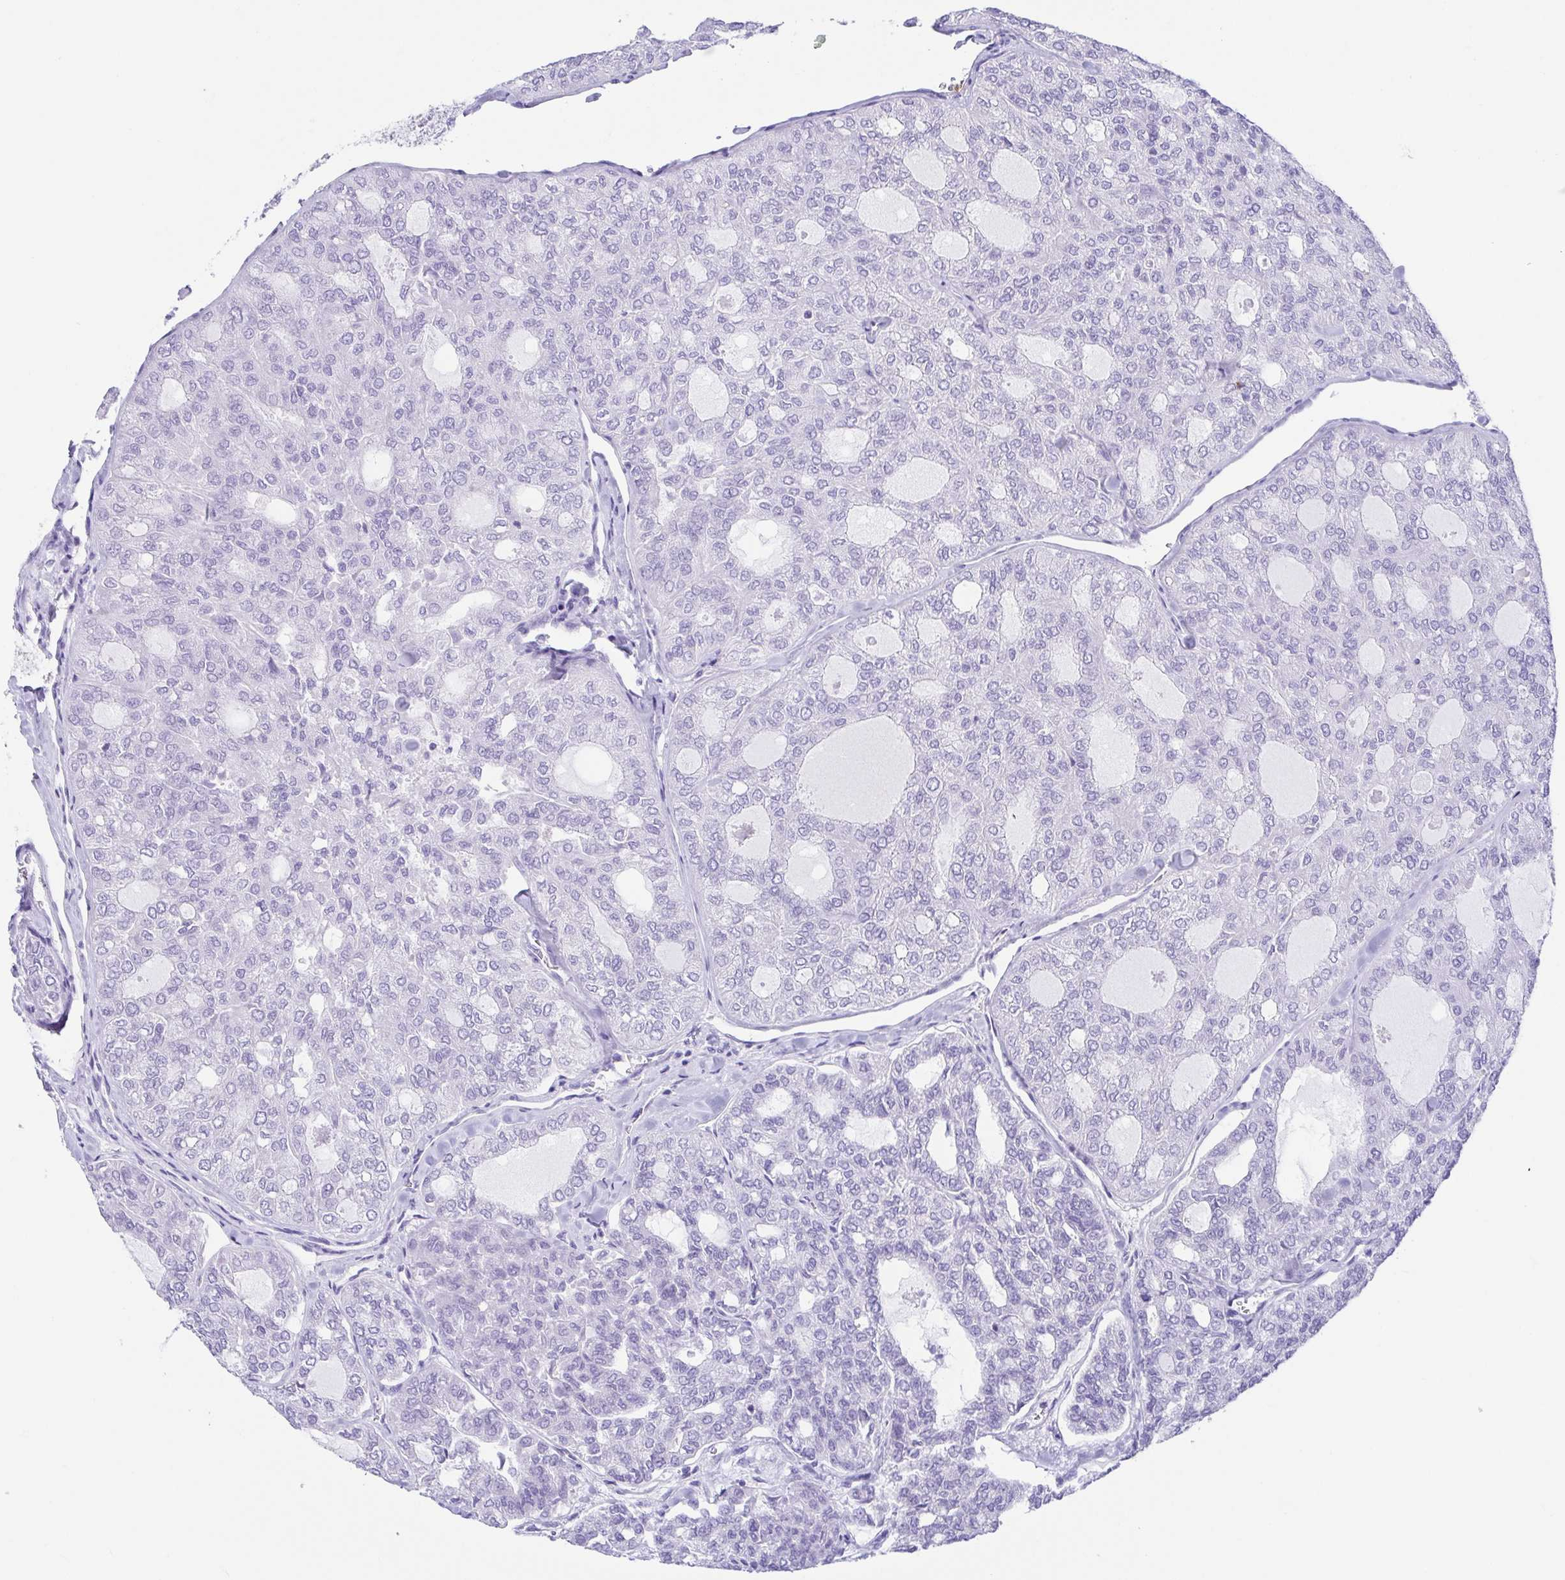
{"staining": {"intensity": "negative", "quantity": "none", "location": "none"}, "tissue": "thyroid cancer", "cell_type": "Tumor cells", "image_type": "cancer", "snomed": [{"axis": "morphology", "description": "Follicular adenoma carcinoma, NOS"}, {"axis": "topography", "description": "Thyroid gland"}], "caption": "Immunohistochemistry (IHC) histopathology image of human thyroid cancer stained for a protein (brown), which displays no expression in tumor cells.", "gene": "ARPP21", "patient": {"sex": "male", "age": 75}}